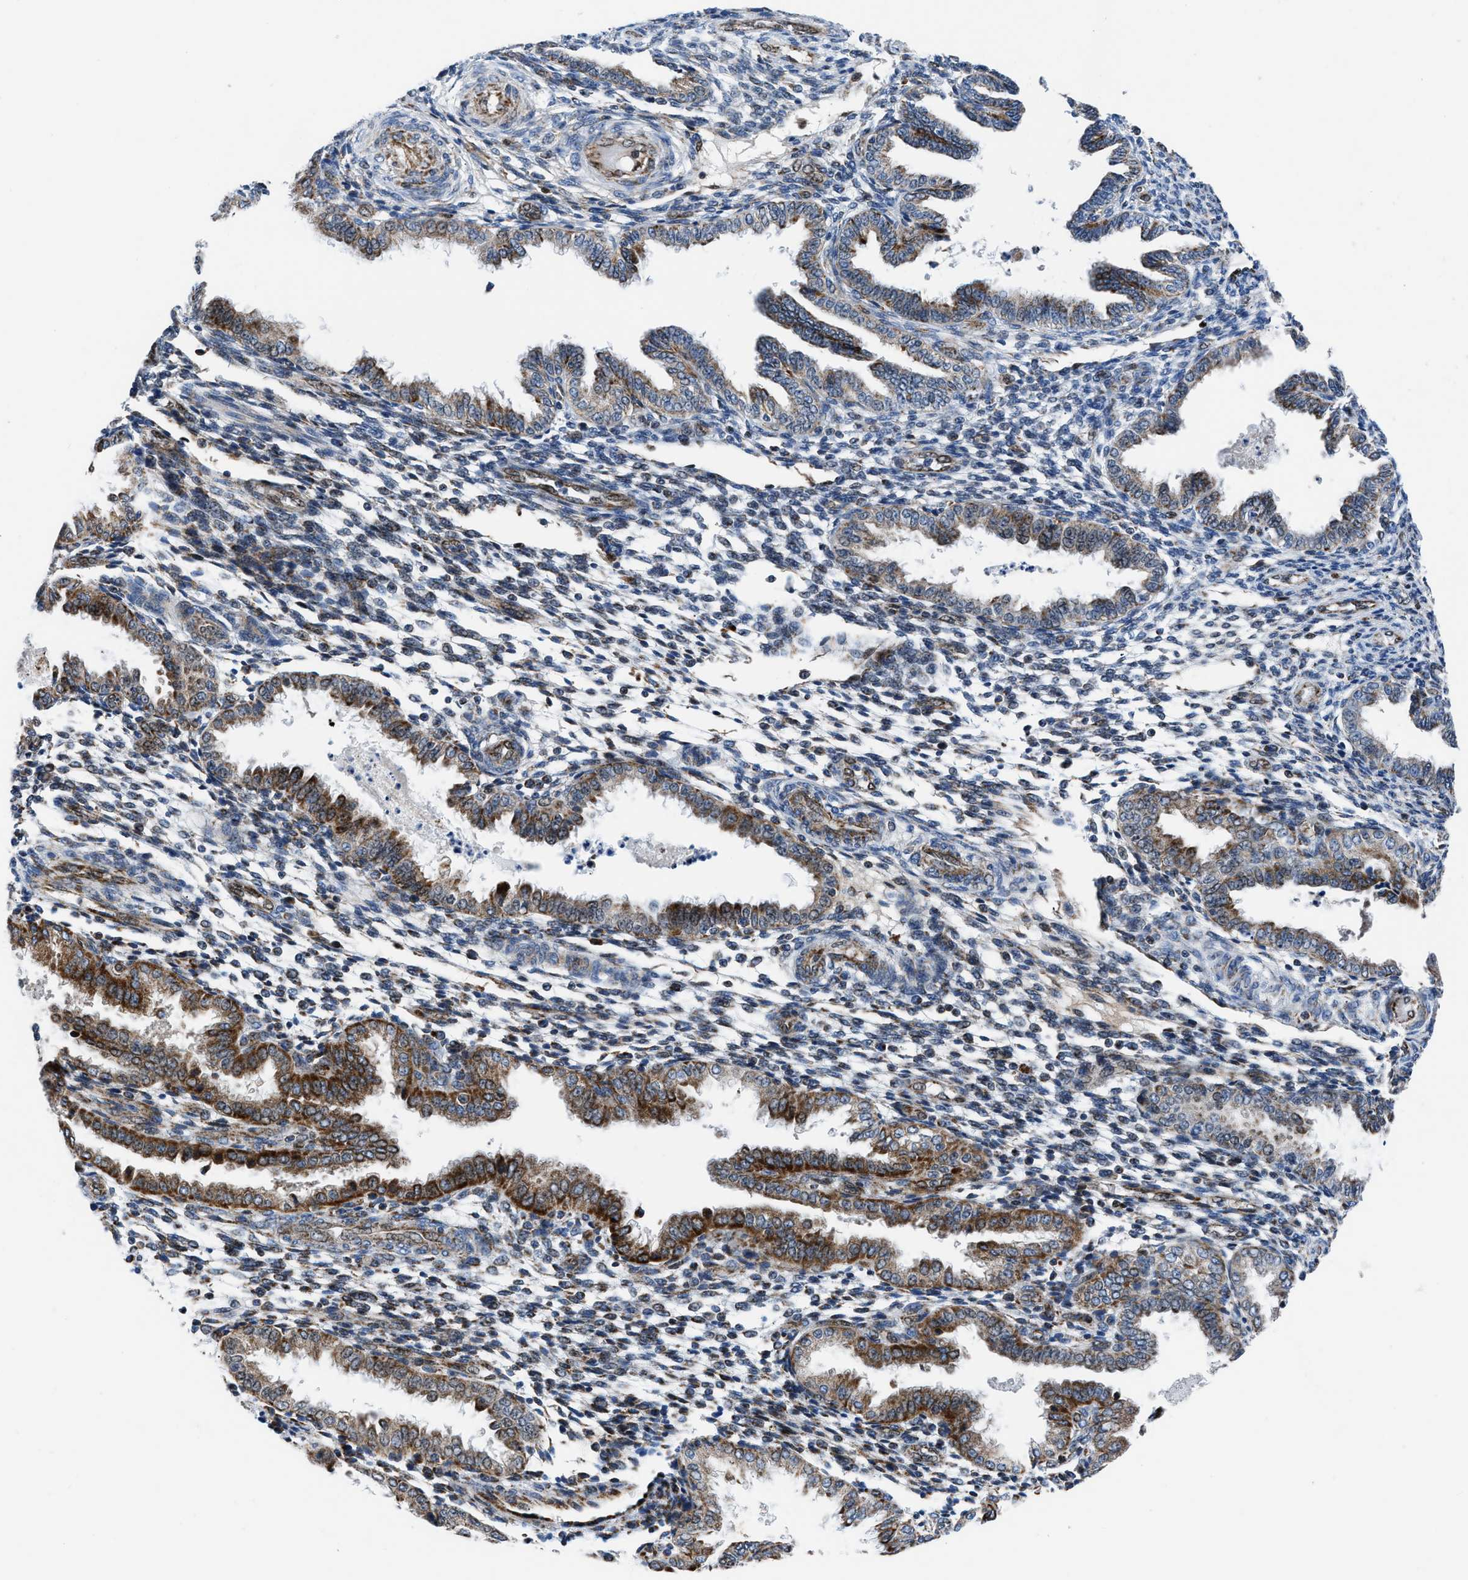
{"staining": {"intensity": "moderate", "quantity": "<25%", "location": "cytoplasmic/membranous"}, "tissue": "endometrium", "cell_type": "Cells in endometrial stroma", "image_type": "normal", "snomed": [{"axis": "morphology", "description": "Normal tissue, NOS"}, {"axis": "topography", "description": "Endometrium"}], "caption": "This is a photomicrograph of immunohistochemistry staining of benign endometrium, which shows moderate expression in the cytoplasmic/membranous of cells in endometrial stroma.", "gene": "LMO2", "patient": {"sex": "female", "age": 33}}